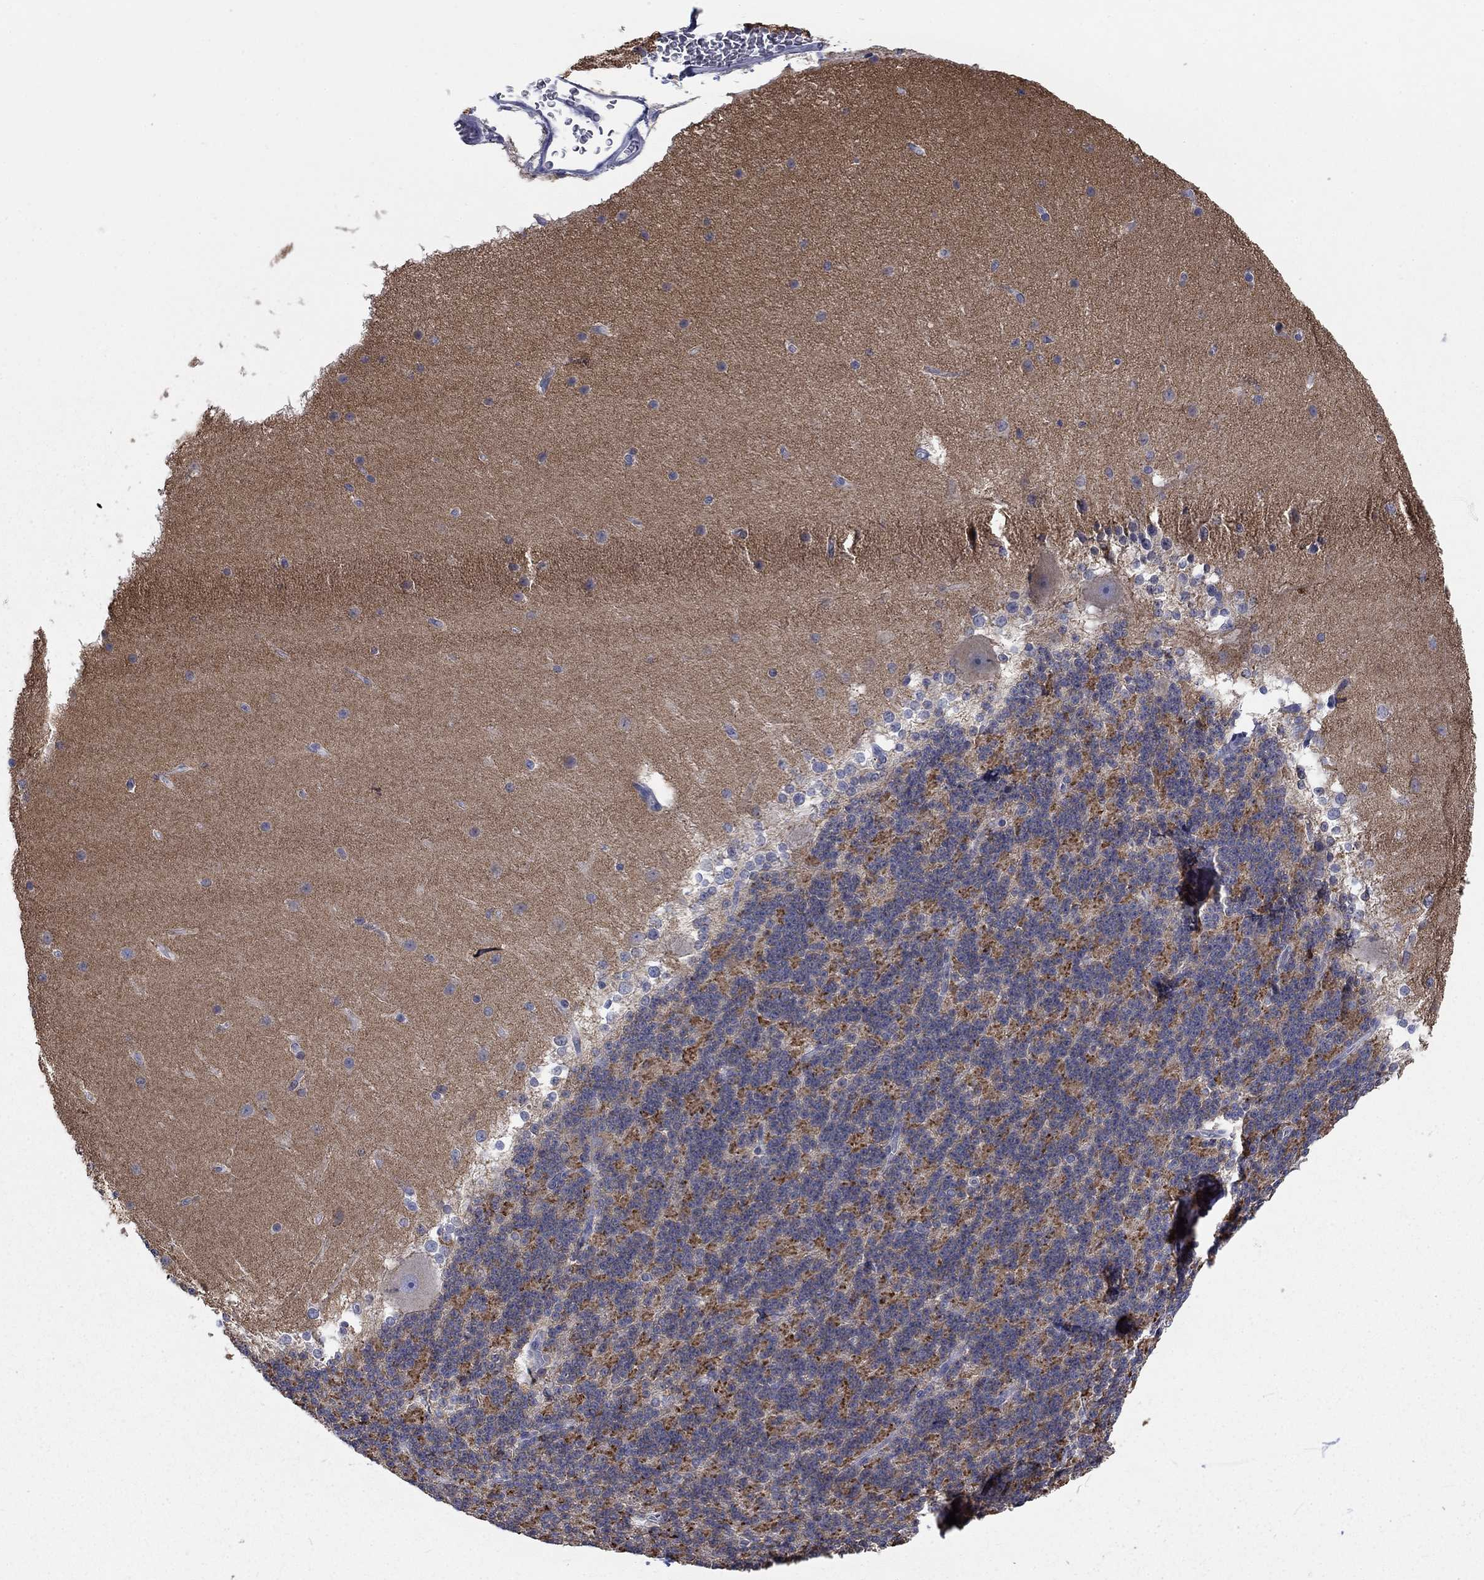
{"staining": {"intensity": "negative", "quantity": "none", "location": "none"}, "tissue": "cerebellum", "cell_type": "Cells in granular layer", "image_type": "normal", "snomed": [{"axis": "morphology", "description": "Normal tissue, NOS"}, {"axis": "topography", "description": "Cerebellum"}], "caption": "IHC histopathology image of benign human cerebellum stained for a protein (brown), which displays no expression in cells in granular layer.", "gene": "ATP6V1G2", "patient": {"sex": "female", "age": 19}}